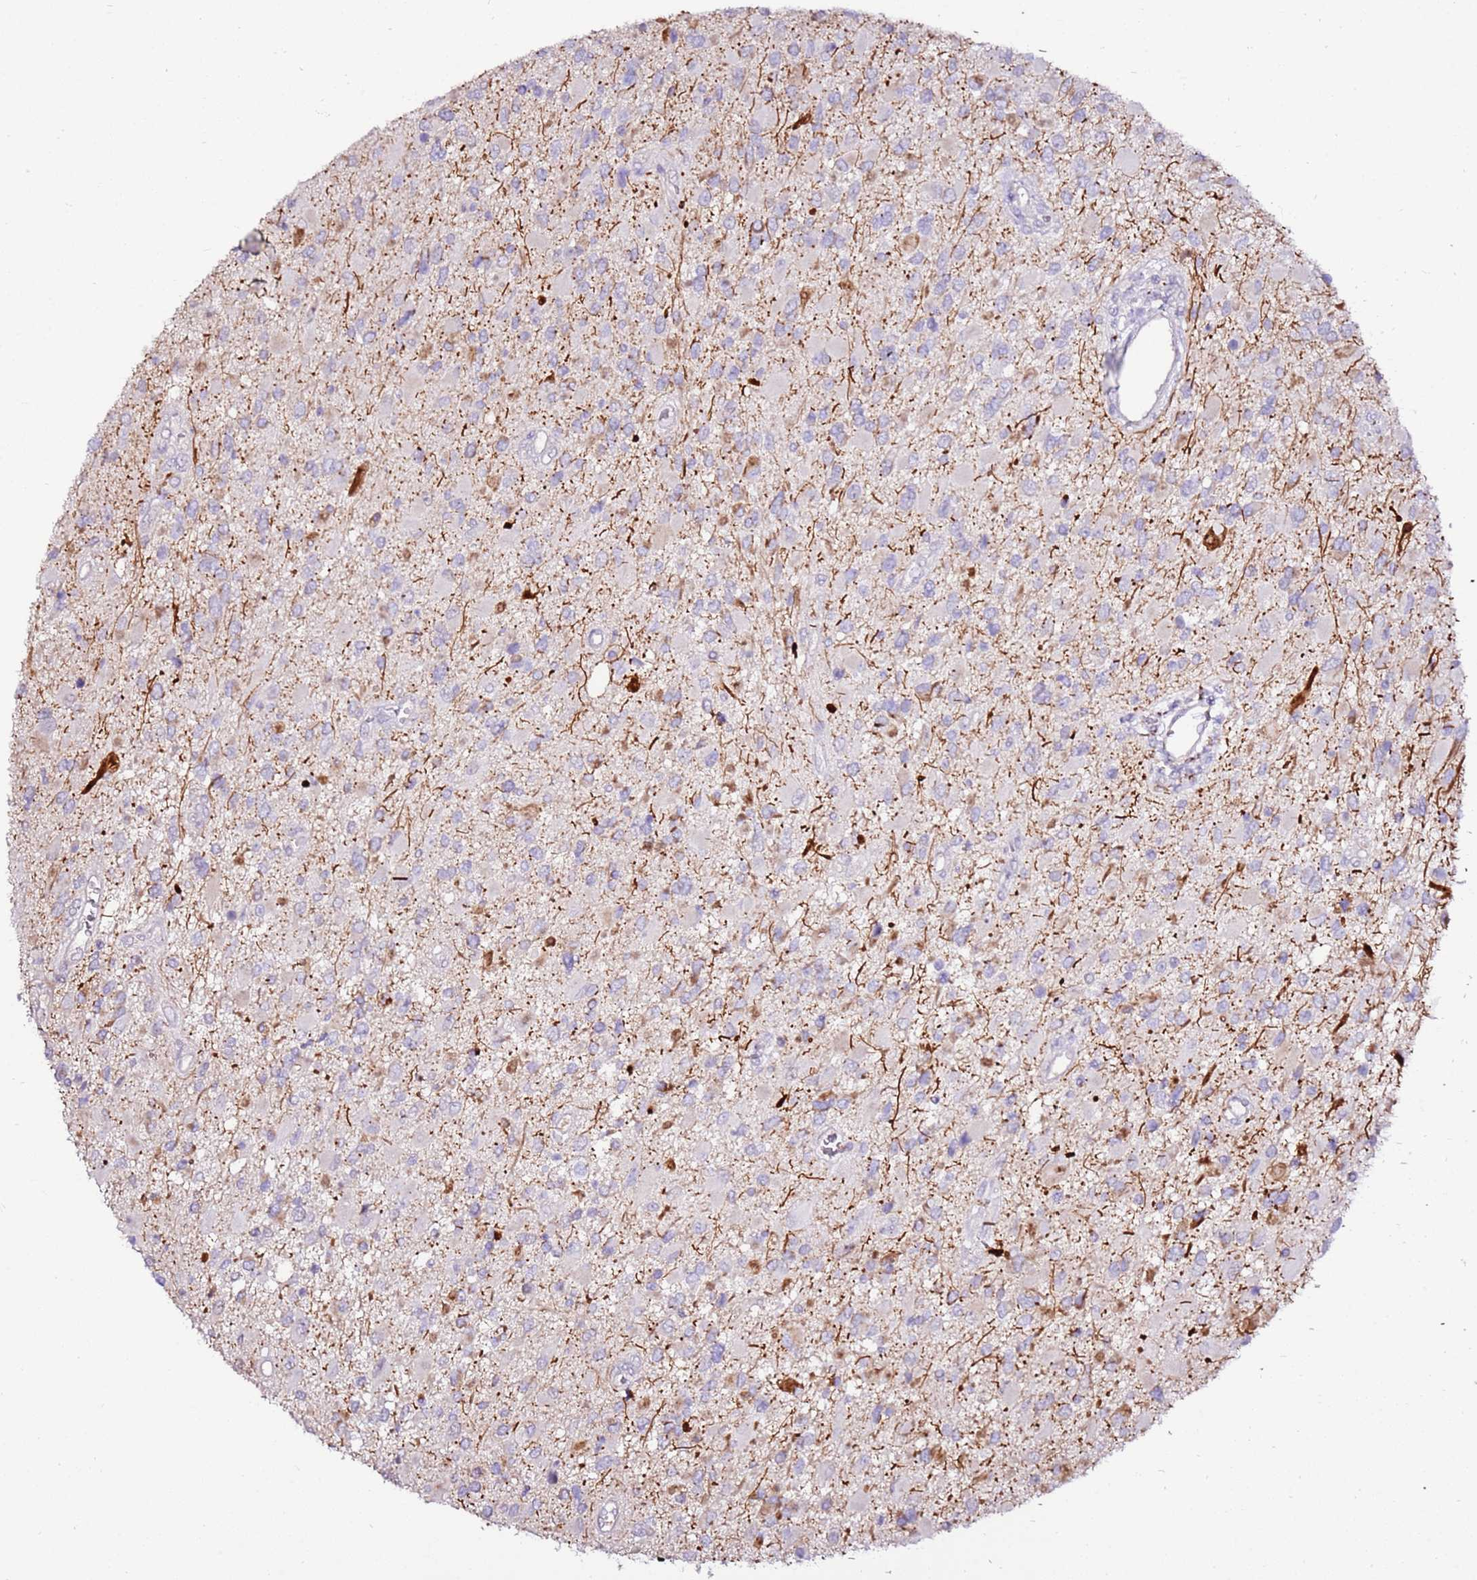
{"staining": {"intensity": "negative", "quantity": "none", "location": "none"}, "tissue": "glioma", "cell_type": "Tumor cells", "image_type": "cancer", "snomed": [{"axis": "morphology", "description": "Glioma, malignant, High grade"}, {"axis": "topography", "description": "Brain"}], "caption": "Tumor cells show no significant expression in malignant high-grade glioma. The staining was performed using DAB (3,3'-diaminobenzidine) to visualize the protein expression in brown, while the nuclei were stained in blue with hematoxylin (Magnification: 20x).", "gene": "ART5", "patient": {"sex": "male", "age": 53}}